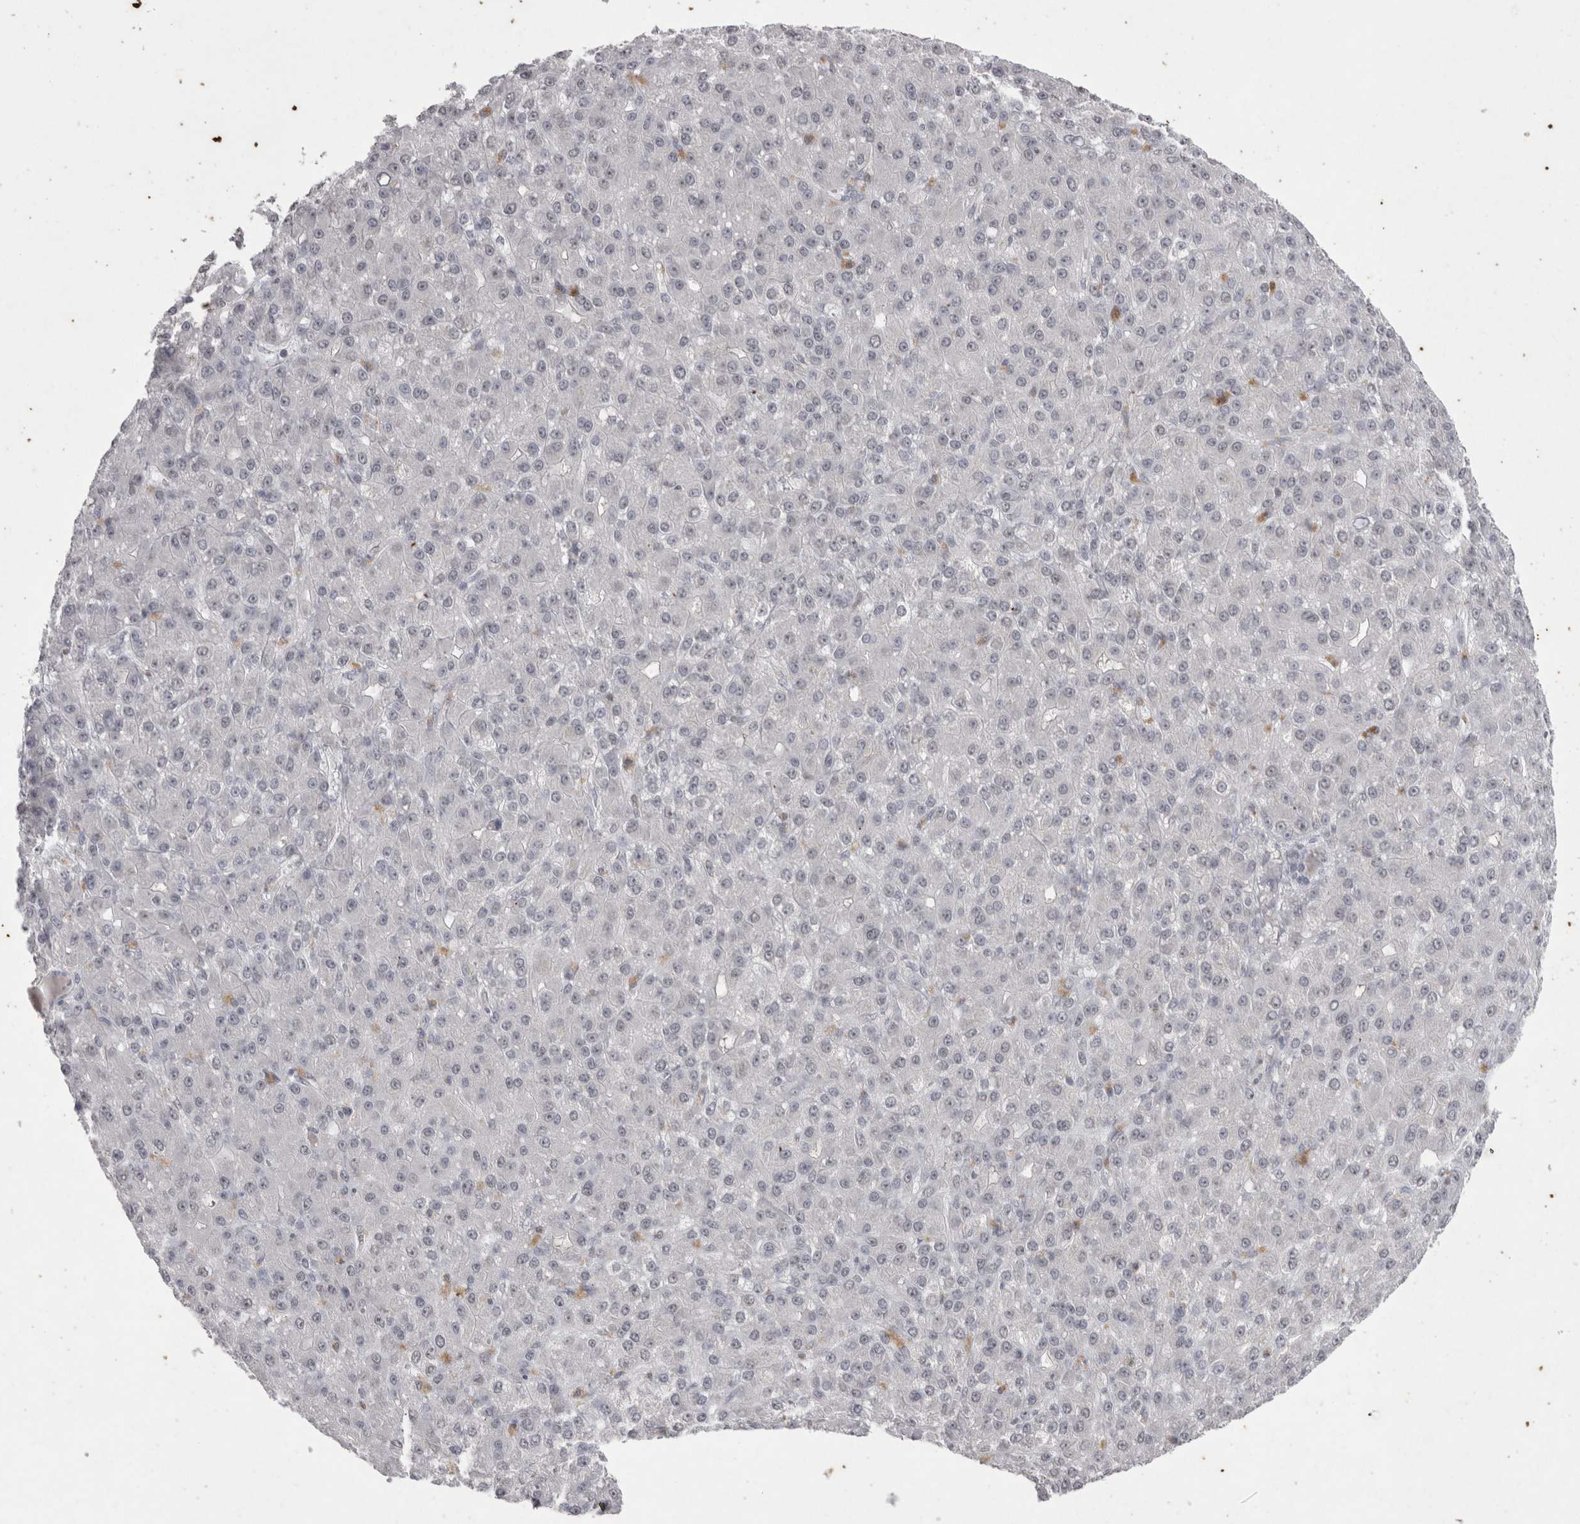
{"staining": {"intensity": "negative", "quantity": "none", "location": "none"}, "tissue": "liver cancer", "cell_type": "Tumor cells", "image_type": "cancer", "snomed": [{"axis": "morphology", "description": "Carcinoma, Hepatocellular, NOS"}, {"axis": "topography", "description": "Liver"}], "caption": "This is an IHC photomicrograph of human hepatocellular carcinoma (liver). There is no expression in tumor cells.", "gene": "DDX4", "patient": {"sex": "male", "age": 67}}